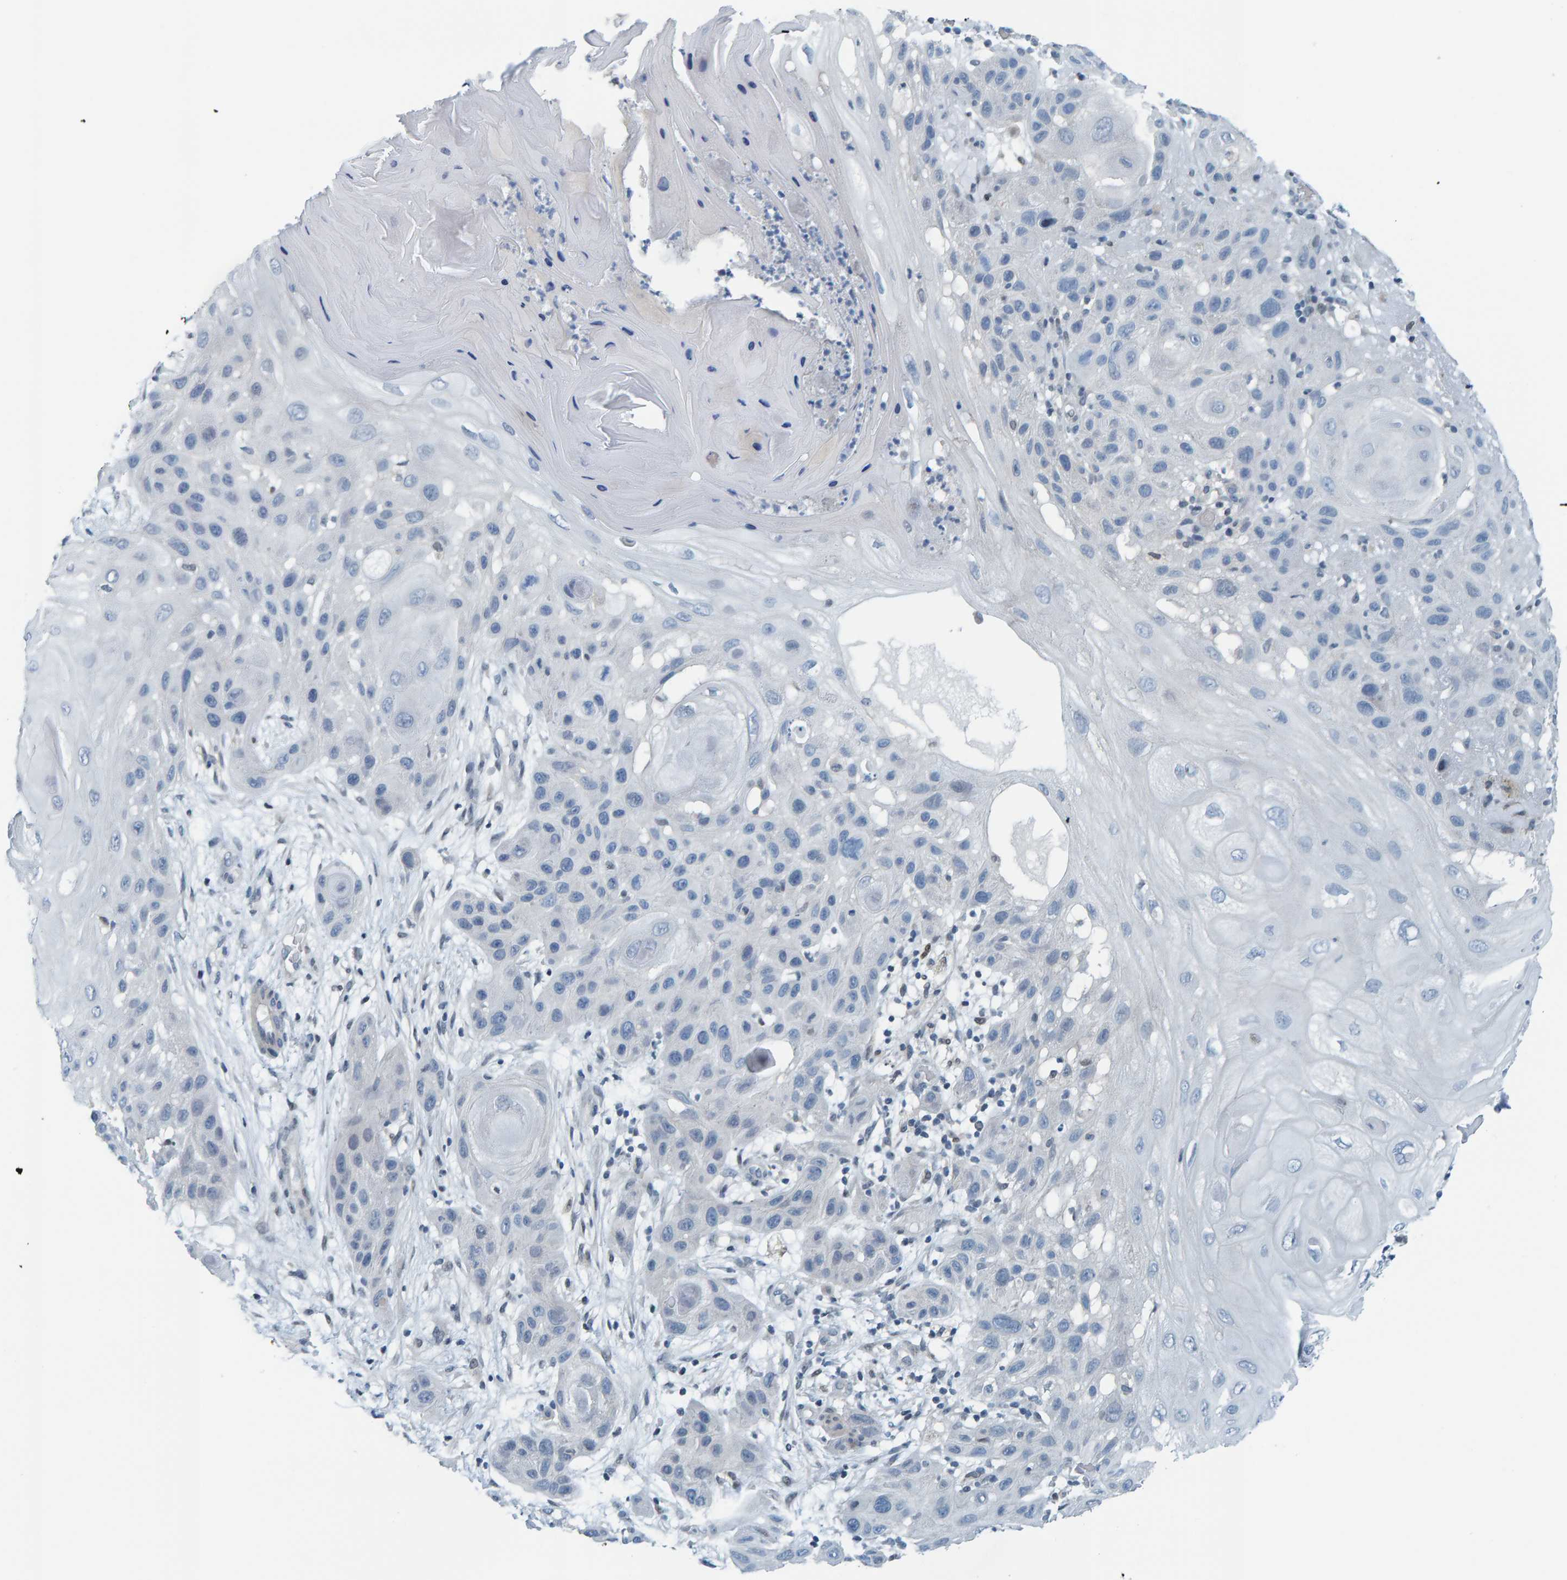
{"staining": {"intensity": "negative", "quantity": "none", "location": "none"}, "tissue": "skin cancer", "cell_type": "Tumor cells", "image_type": "cancer", "snomed": [{"axis": "morphology", "description": "Squamous cell carcinoma, NOS"}, {"axis": "topography", "description": "Skin"}], "caption": "DAB immunohistochemical staining of skin cancer (squamous cell carcinoma) exhibits no significant staining in tumor cells.", "gene": "CNP", "patient": {"sex": "female", "age": 96}}